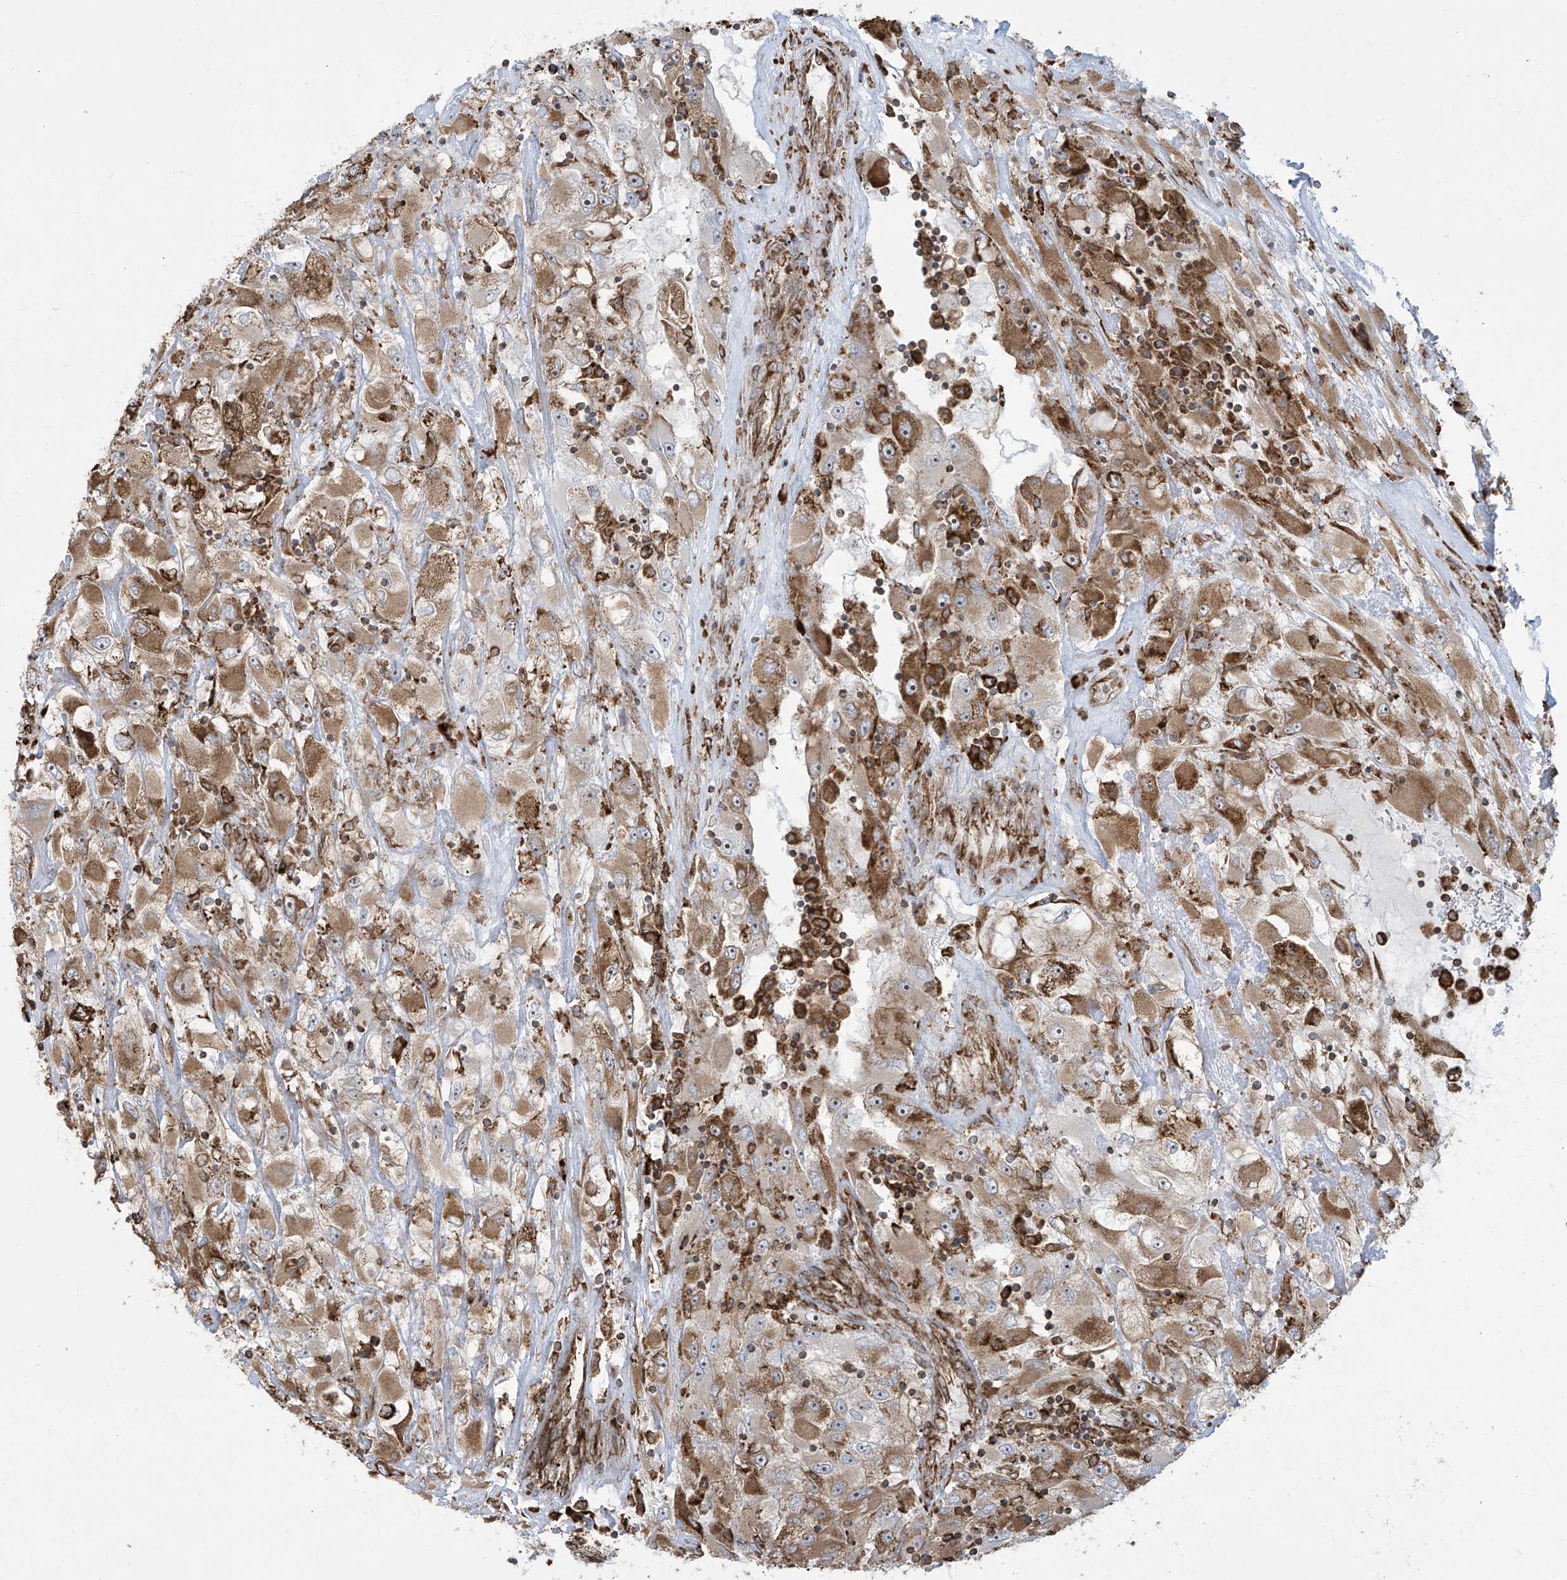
{"staining": {"intensity": "moderate", "quantity": ">75%", "location": "cytoplasmic/membranous"}, "tissue": "renal cancer", "cell_type": "Tumor cells", "image_type": "cancer", "snomed": [{"axis": "morphology", "description": "Adenocarcinoma, NOS"}, {"axis": "topography", "description": "Kidney"}], "caption": "Moderate cytoplasmic/membranous positivity is appreciated in about >75% of tumor cells in renal adenocarcinoma. The staining is performed using DAB brown chromogen to label protein expression. The nuclei are counter-stained blue using hematoxylin.", "gene": "MX1", "patient": {"sex": "female", "age": 52}}